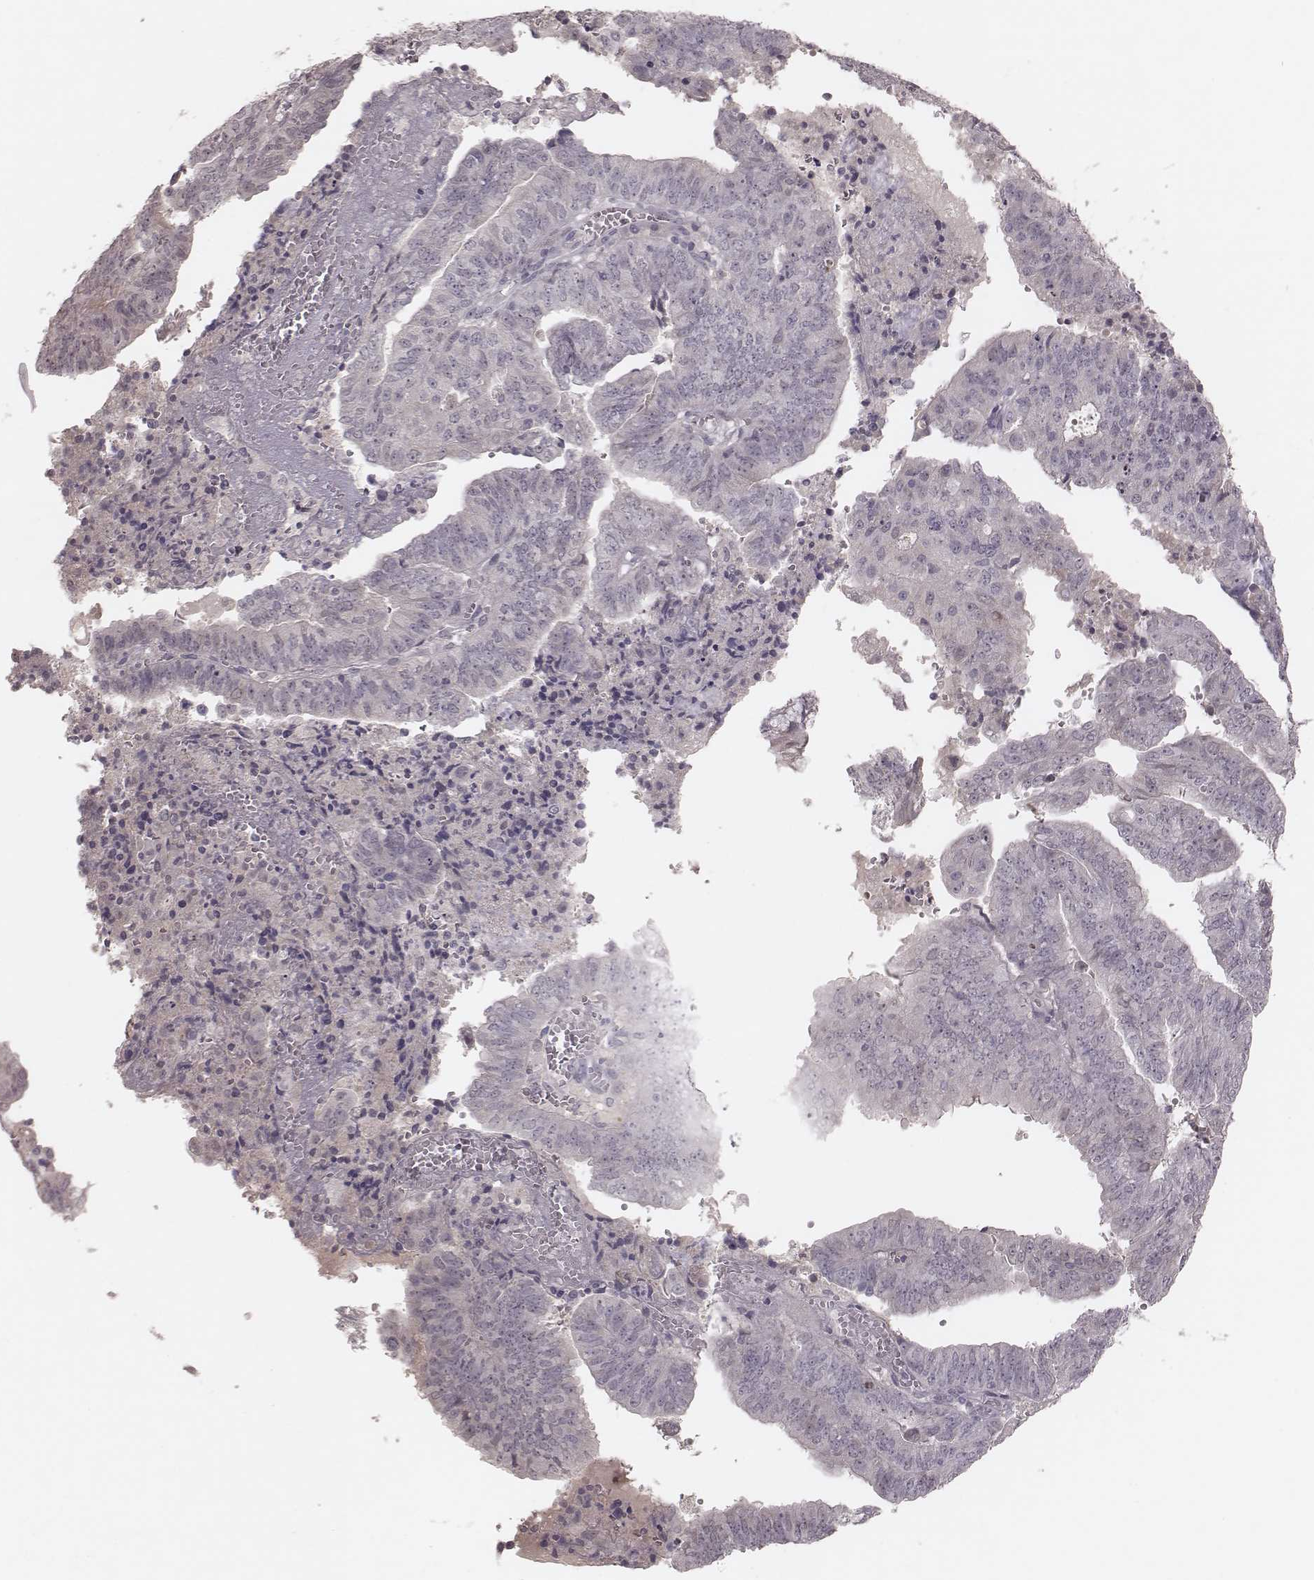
{"staining": {"intensity": "negative", "quantity": "none", "location": "none"}, "tissue": "endometrial cancer", "cell_type": "Tumor cells", "image_type": "cancer", "snomed": [{"axis": "morphology", "description": "Adenocarcinoma, NOS"}, {"axis": "topography", "description": "Endometrium"}], "caption": "Immunohistochemistry (IHC) image of neoplastic tissue: adenocarcinoma (endometrial) stained with DAB exhibits no significant protein staining in tumor cells.", "gene": "FAM13B", "patient": {"sex": "female", "age": 82}}